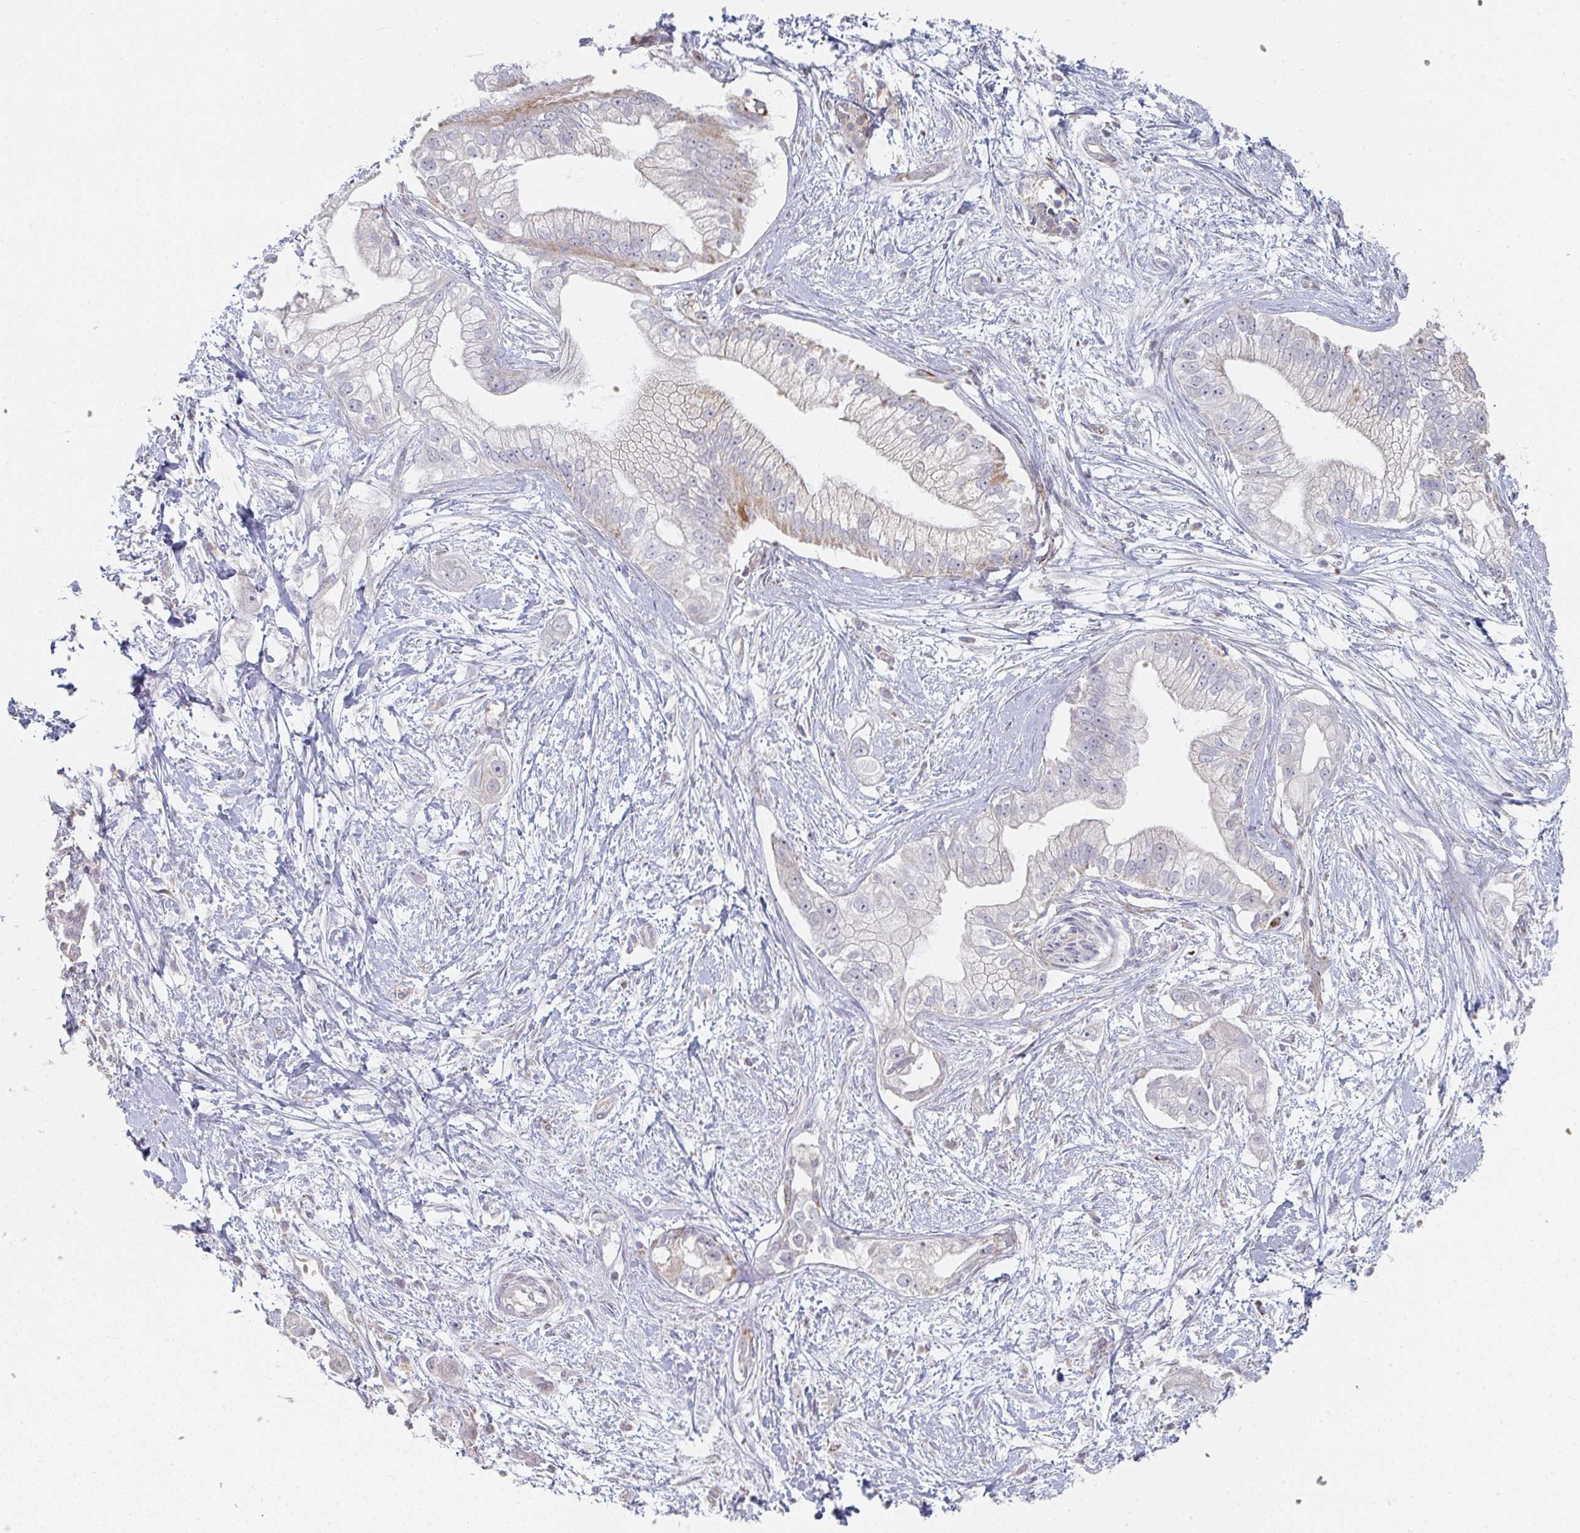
{"staining": {"intensity": "moderate", "quantity": "<25%", "location": "cytoplasmic/membranous"}, "tissue": "pancreatic cancer", "cell_type": "Tumor cells", "image_type": "cancer", "snomed": [{"axis": "morphology", "description": "Adenocarcinoma, NOS"}, {"axis": "topography", "description": "Pancreas"}], "caption": "This is an image of immunohistochemistry staining of pancreatic cancer, which shows moderate expression in the cytoplasmic/membranous of tumor cells.", "gene": "ZNF526", "patient": {"sex": "male", "age": 70}}